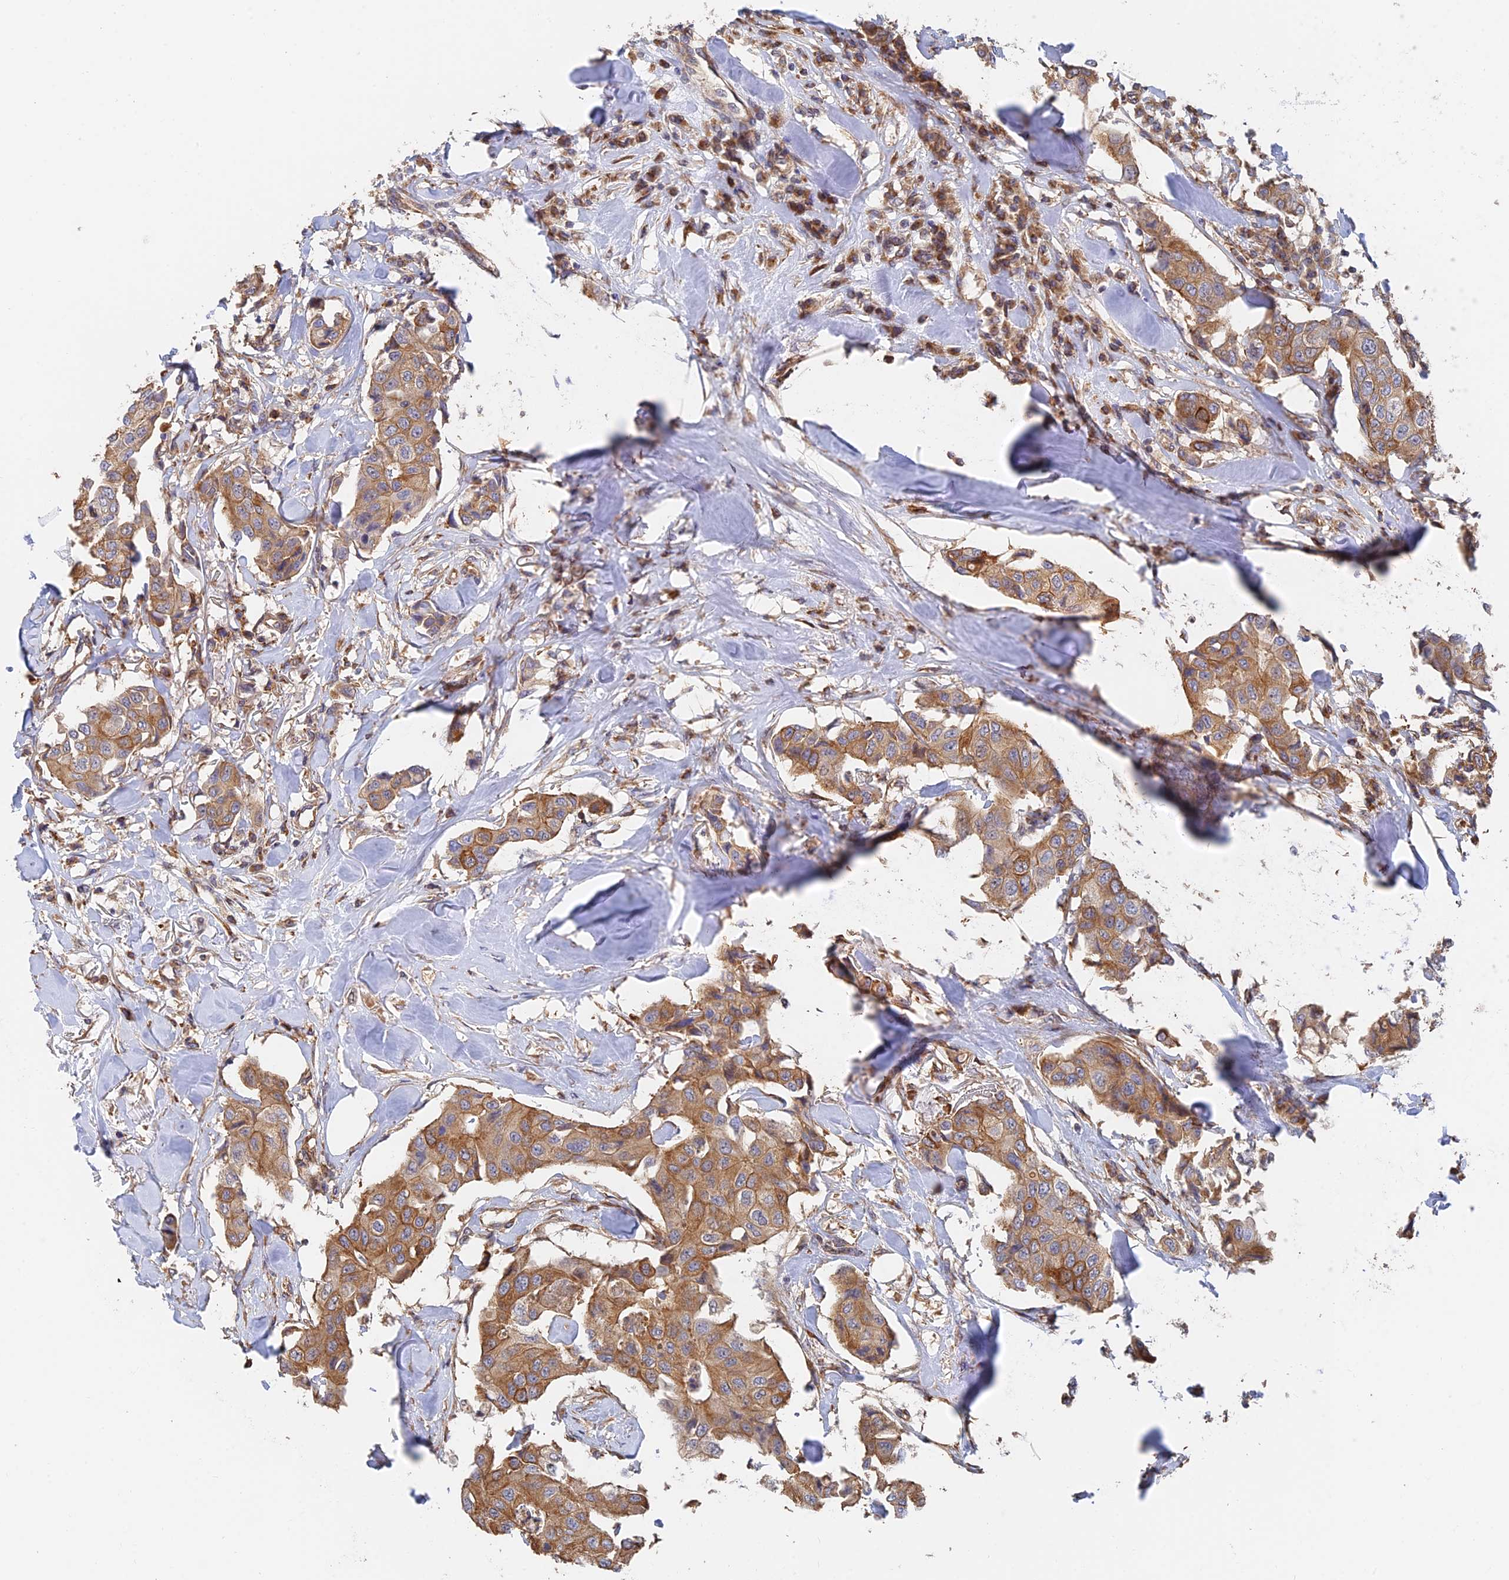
{"staining": {"intensity": "moderate", "quantity": ">75%", "location": "cytoplasmic/membranous"}, "tissue": "breast cancer", "cell_type": "Tumor cells", "image_type": "cancer", "snomed": [{"axis": "morphology", "description": "Duct carcinoma"}, {"axis": "topography", "description": "Breast"}], "caption": "Protein expression analysis of human invasive ductal carcinoma (breast) reveals moderate cytoplasmic/membranous staining in approximately >75% of tumor cells.", "gene": "WBP11", "patient": {"sex": "female", "age": 80}}